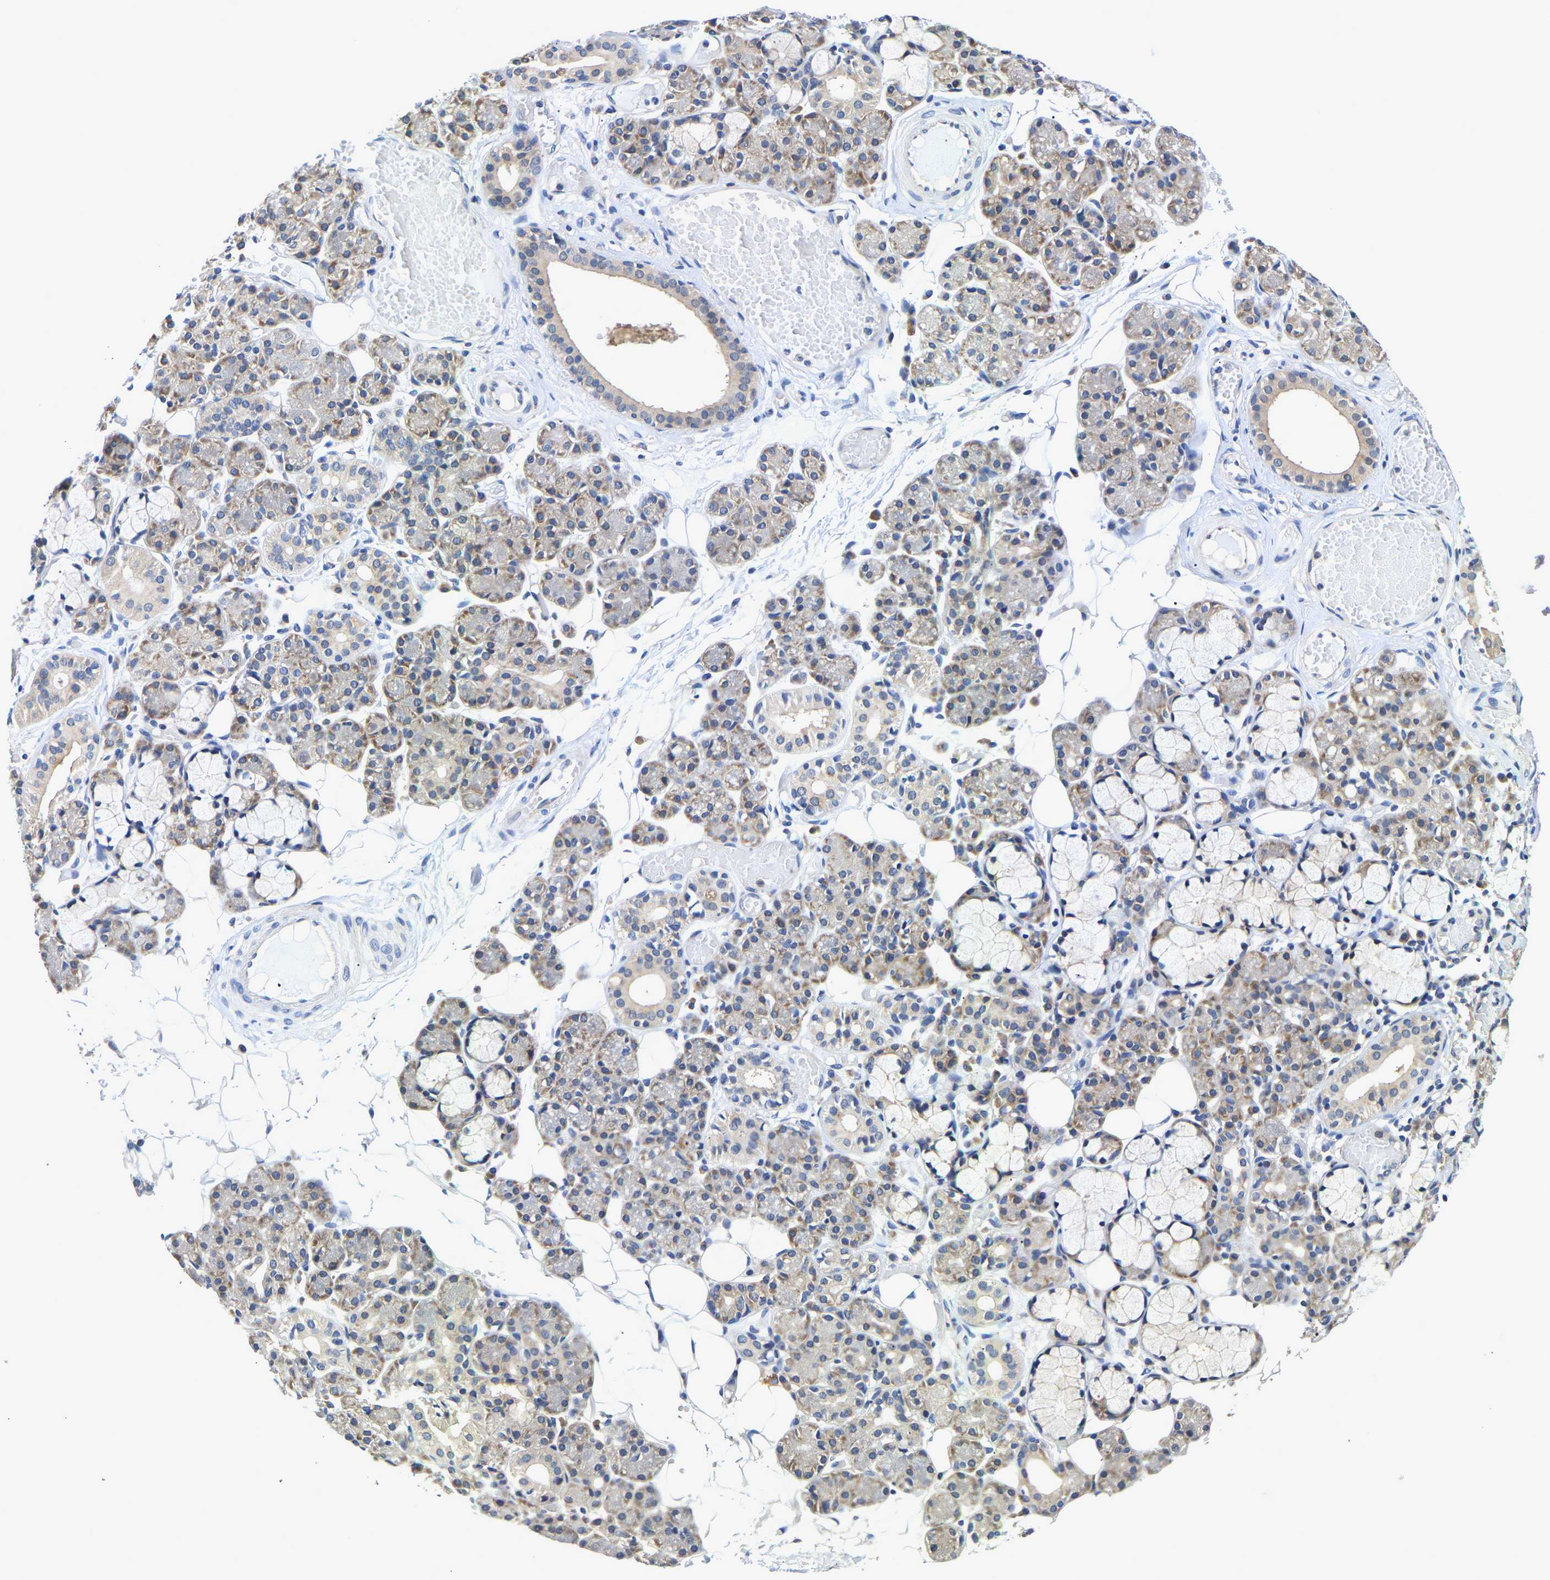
{"staining": {"intensity": "moderate", "quantity": "25%-75%", "location": "cytoplasmic/membranous"}, "tissue": "salivary gland", "cell_type": "Glandular cells", "image_type": "normal", "snomed": [{"axis": "morphology", "description": "Normal tissue, NOS"}, {"axis": "topography", "description": "Salivary gland"}], "caption": "Protein expression analysis of unremarkable human salivary gland reveals moderate cytoplasmic/membranous staining in approximately 25%-75% of glandular cells. The protein is shown in brown color, while the nuclei are stained blue.", "gene": "CCDC6", "patient": {"sex": "male", "age": 63}}